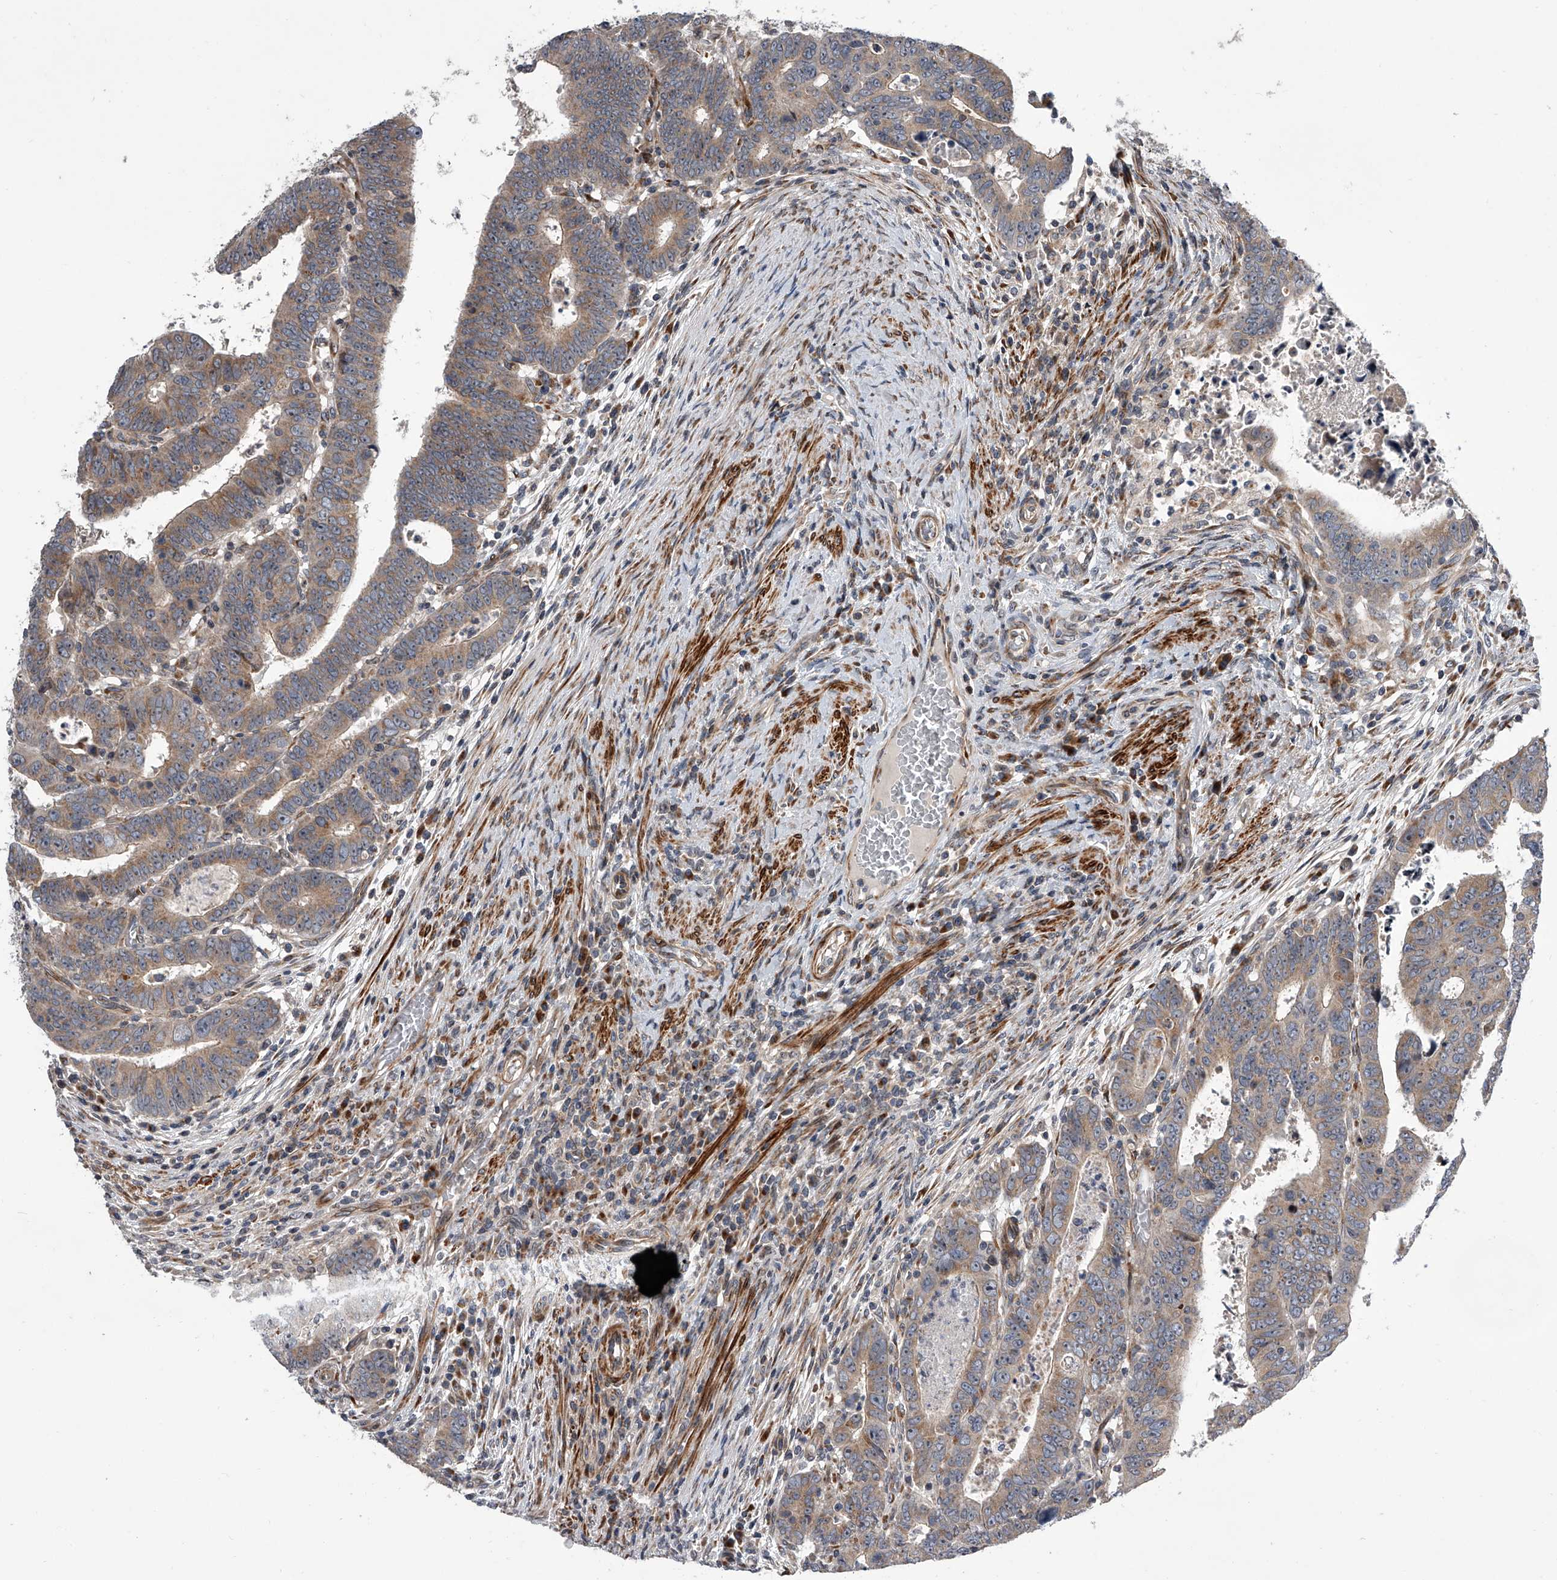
{"staining": {"intensity": "weak", "quantity": ">75%", "location": "cytoplasmic/membranous"}, "tissue": "colorectal cancer", "cell_type": "Tumor cells", "image_type": "cancer", "snomed": [{"axis": "morphology", "description": "Normal tissue, NOS"}, {"axis": "morphology", "description": "Adenocarcinoma, NOS"}, {"axis": "topography", "description": "Rectum"}], "caption": "An IHC photomicrograph of neoplastic tissue is shown. Protein staining in brown labels weak cytoplasmic/membranous positivity in colorectal adenocarcinoma within tumor cells. (DAB (3,3'-diaminobenzidine) = brown stain, brightfield microscopy at high magnification).", "gene": "DLGAP2", "patient": {"sex": "female", "age": 65}}